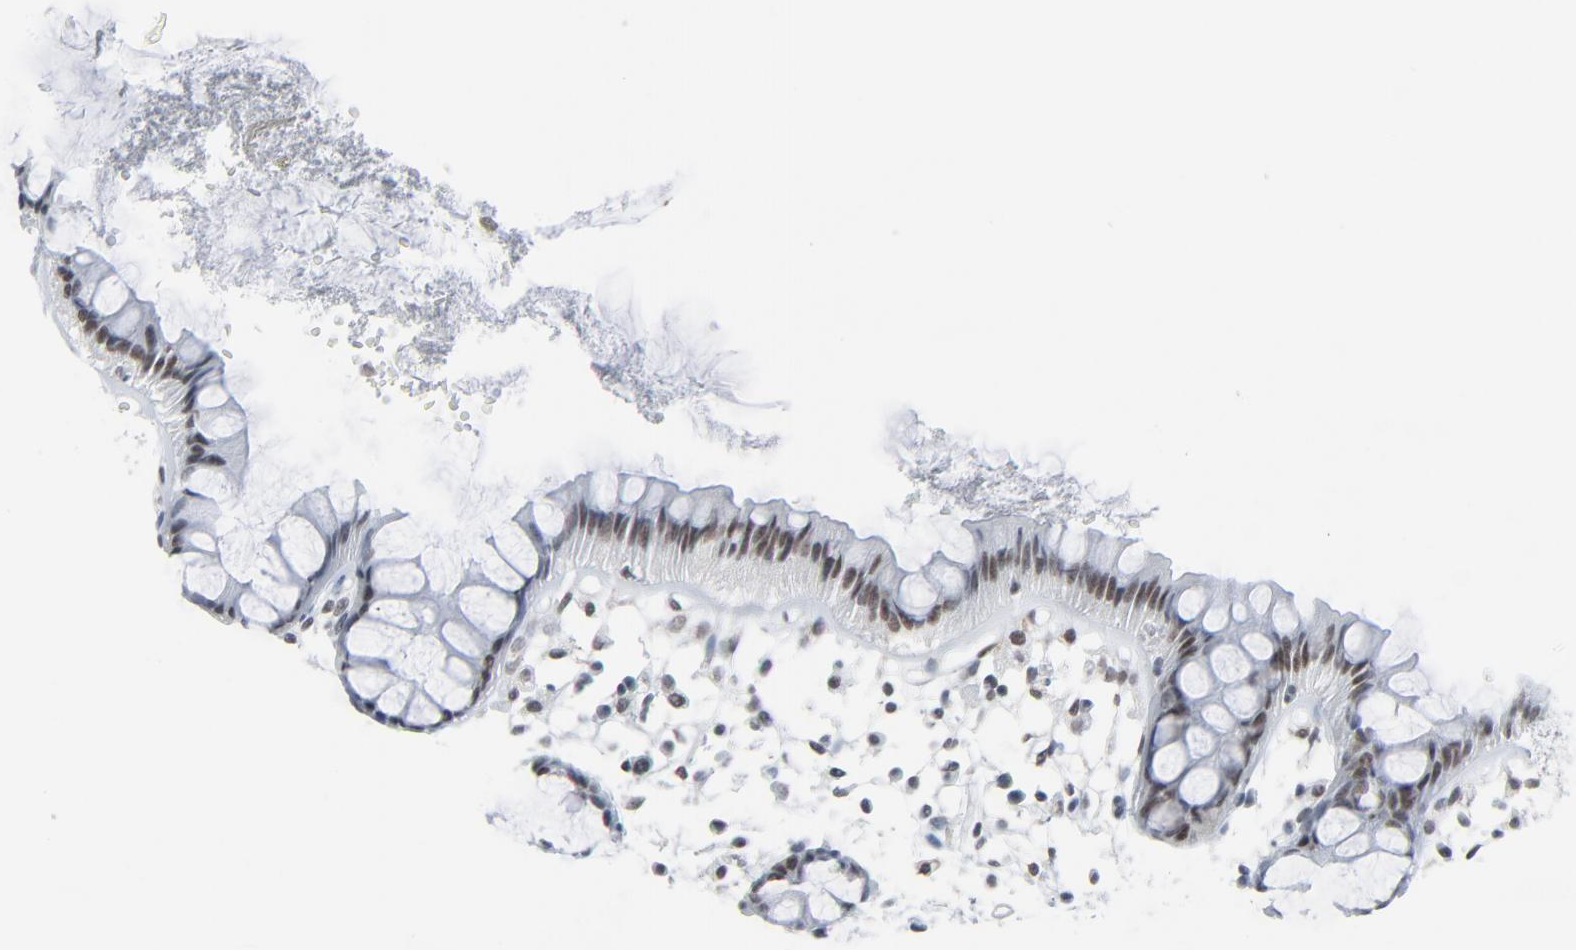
{"staining": {"intensity": "moderate", "quantity": ">75%", "location": "nuclear"}, "tissue": "rectum", "cell_type": "Glandular cells", "image_type": "normal", "snomed": [{"axis": "morphology", "description": "Normal tissue, NOS"}, {"axis": "topography", "description": "Rectum"}], "caption": "DAB immunohistochemical staining of unremarkable human rectum reveals moderate nuclear protein staining in about >75% of glandular cells.", "gene": "FBXO28", "patient": {"sex": "female", "age": 66}}